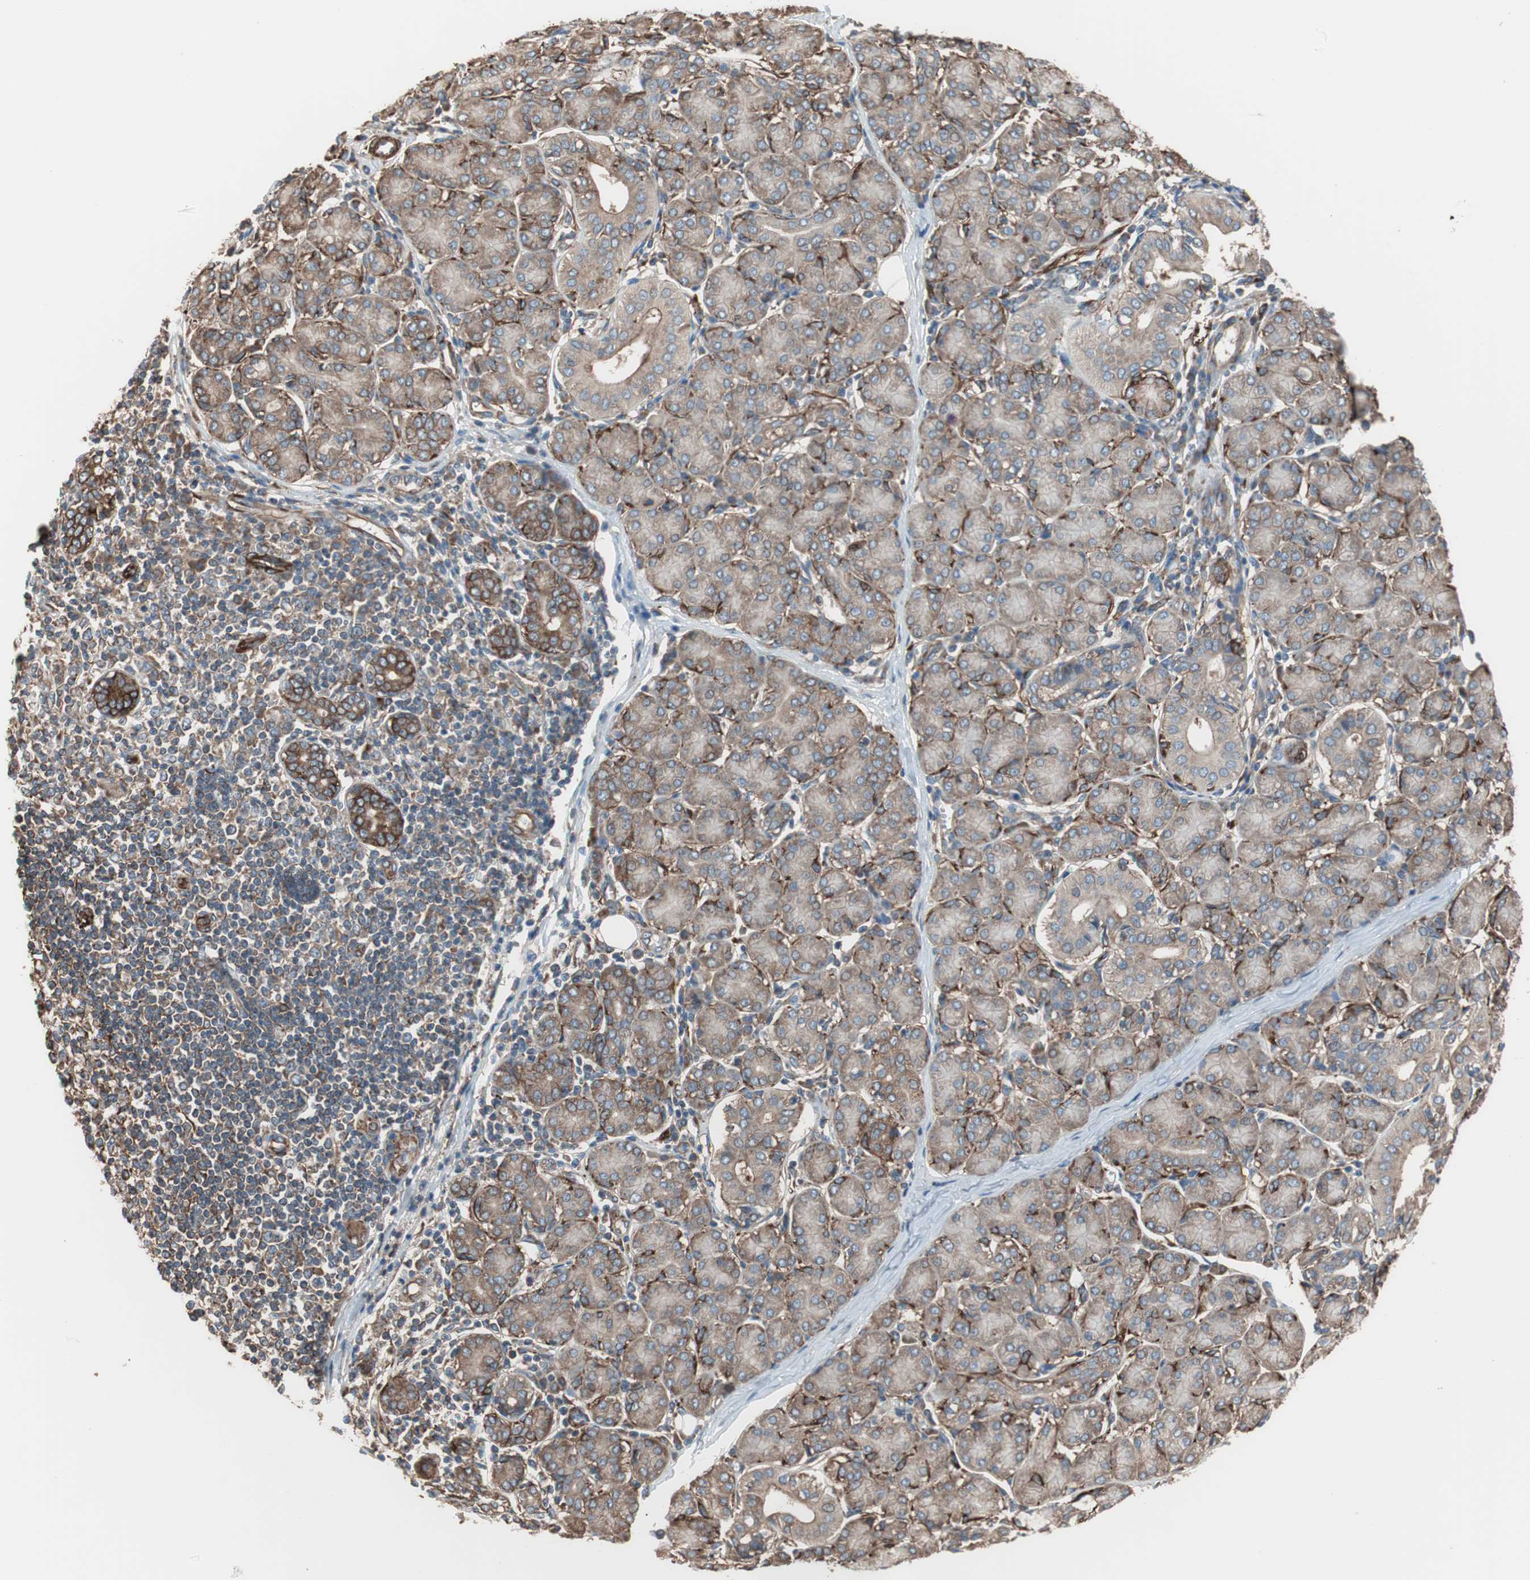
{"staining": {"intensity": "moderate", "quantity": ">75%", "location": "cytoplasmic/membranous"}, "tissue": "salivary gland", "cell_type": "Glandular cells", "image_type": "normal", "snomed": [{"axis": "morphology", "description": "Normal tissue, NOS"}, {"axis": "morphology", "description": "Inflammation, NOS"}, {"axis": "topography", "description": "Lymph node"}, {"axis": "topography", "description": "Salivary gland"}], "caption": "Immunohistochemical staining of unremarkable human salivary gland demonstrates >75% levels of moderate cytoplasmic/membranous protein staining in approximately >75% of glandular cells.", "gene": "GPSM2", "patient": {"sex": "male", "age": 3}}